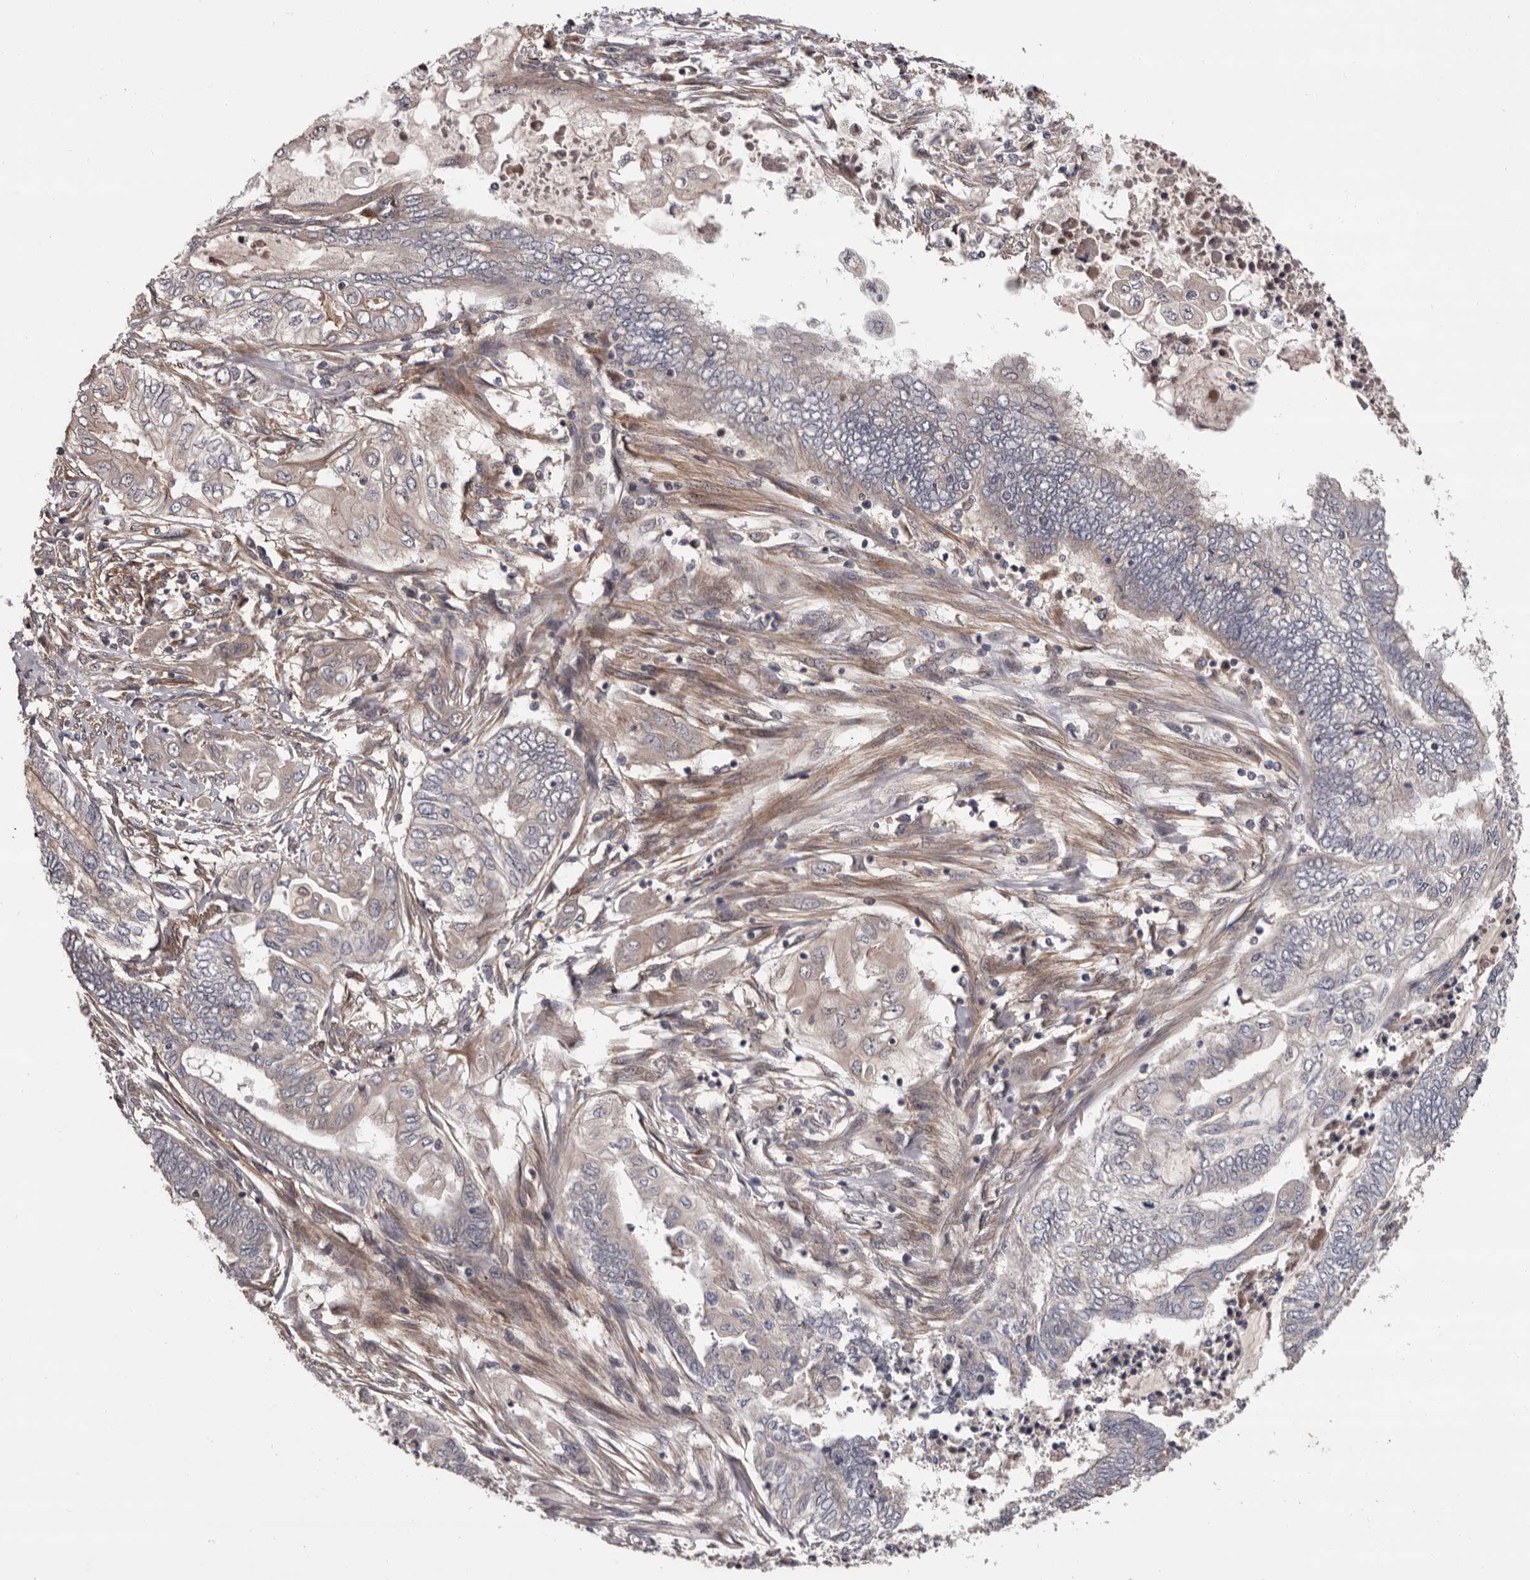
{"staining": {"intensity": "negative", "quantity": "none", "location": "none"}, "tissue": "endometrial cancer", "cell_type": "Tumor cells", "image_type": "cancer", "snomed": [{"axis": "morphology", "description": "Adenocarcinoma, NOS"}, {"axis": "topography", "description": "Uterus"}, {"axis": "topography", "description": "Endometrium"}], "caption": "Immunohistochemistry image of neoplastic tissue: adenocarcinoma (endometrial) stained with DAB reveals no significant protein staining in tumor cells.", "gene": "PRKD1", "patient": {"sex": "female", "age": 70}}